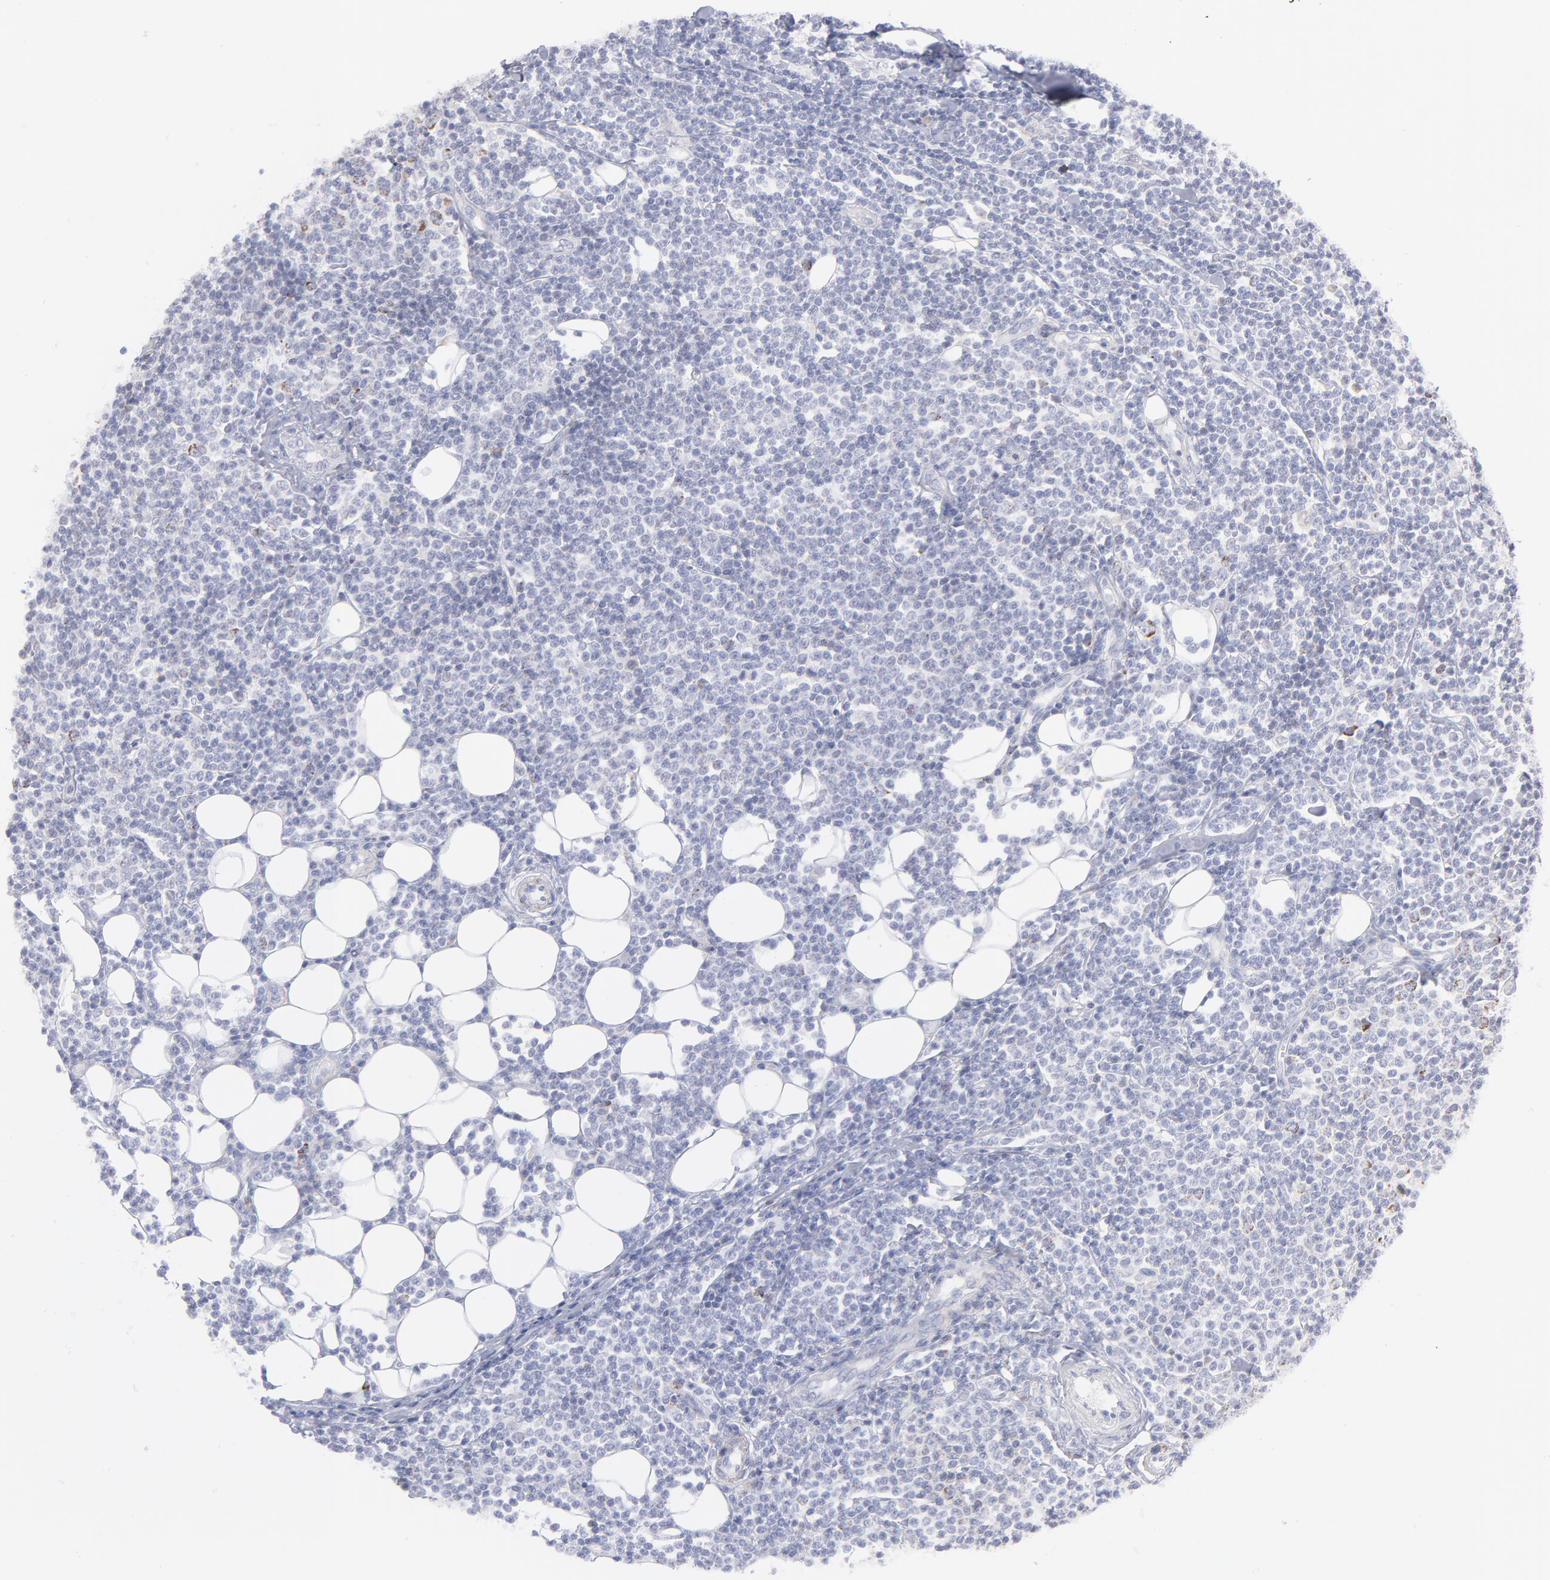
{"staining": {"intensity": "moderate", "quantity": "<25%", "location": "cytoplasmic/membranous"}, "tissue": "lymphoma", "cell_type": "Tumor cells", "image_type": "cancer", "snomed": [{"axis": "morphology", "description": "Malignant lymphoma, non-Hodgkin's type, Low grade"}, {"axis": "topography", "description": "Soft tissue"}], "caption": "Immunohistochemistry of human low-grade malignant lymphoma, non-Hodgkin's type shows low levels of moderate cytoplasmic/membranous expression in about <25% of tumor cells.", "gene": "MTHFD2", "patient": {"sex": "male", "age": 92}}